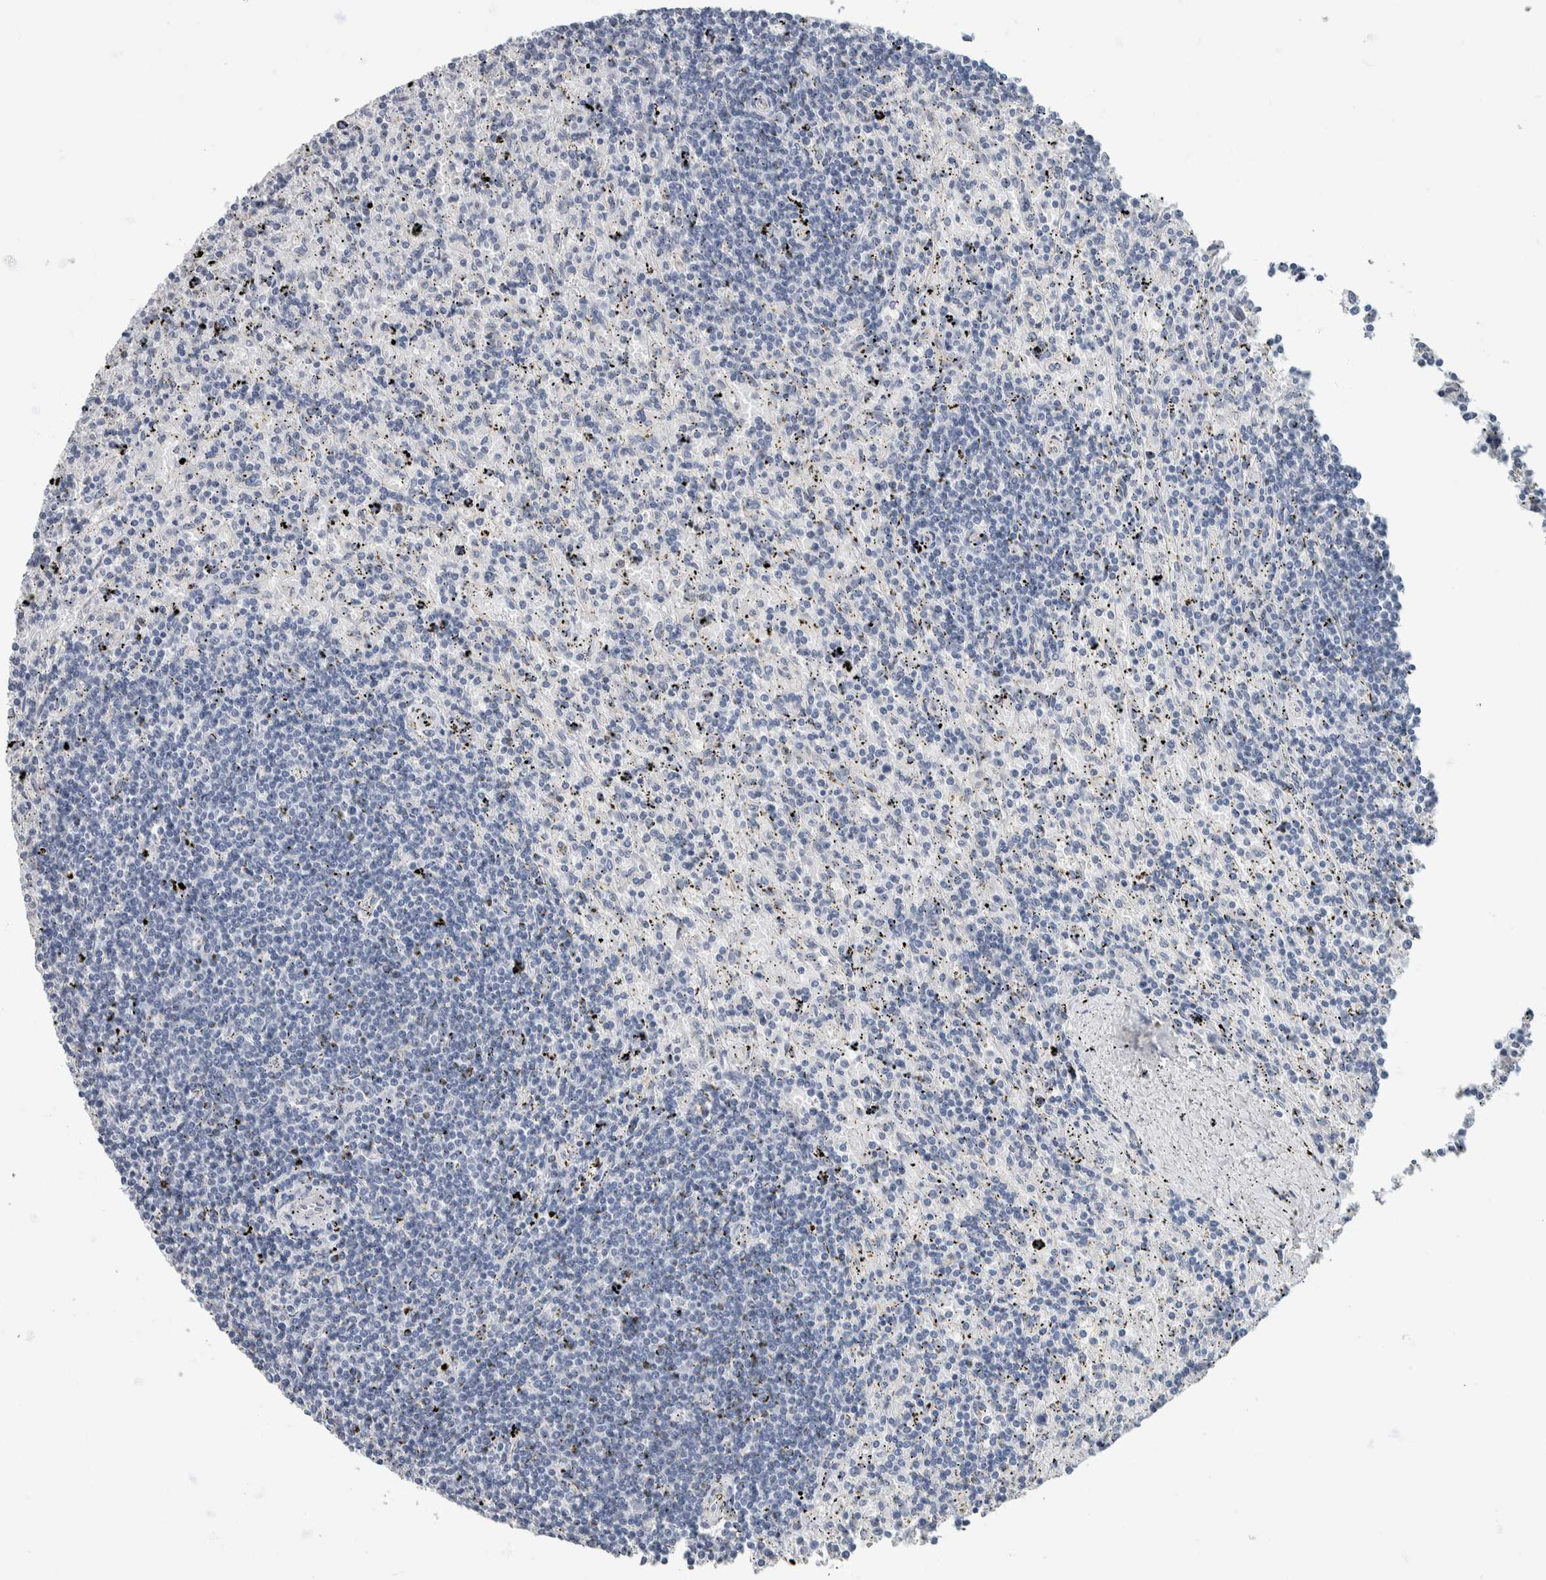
{"staining": {"intensity": "negative", "quantity": "none", "location": "none"}, "tissue": "lymphoma", "cell_type": "Tumor cells", "image_type": "cancer", "snomed": [{"axis": "morphology", "description": "Malignant lymphoma, non-Hodgkin's type, Low grade"}, {"axis": "topography", "description": "Spleen"}], "caption": "There is no significant expression in tumor cells of lymphoma.", "gene": "NEFM", "patient": {"sex": "male", "age": 76}}